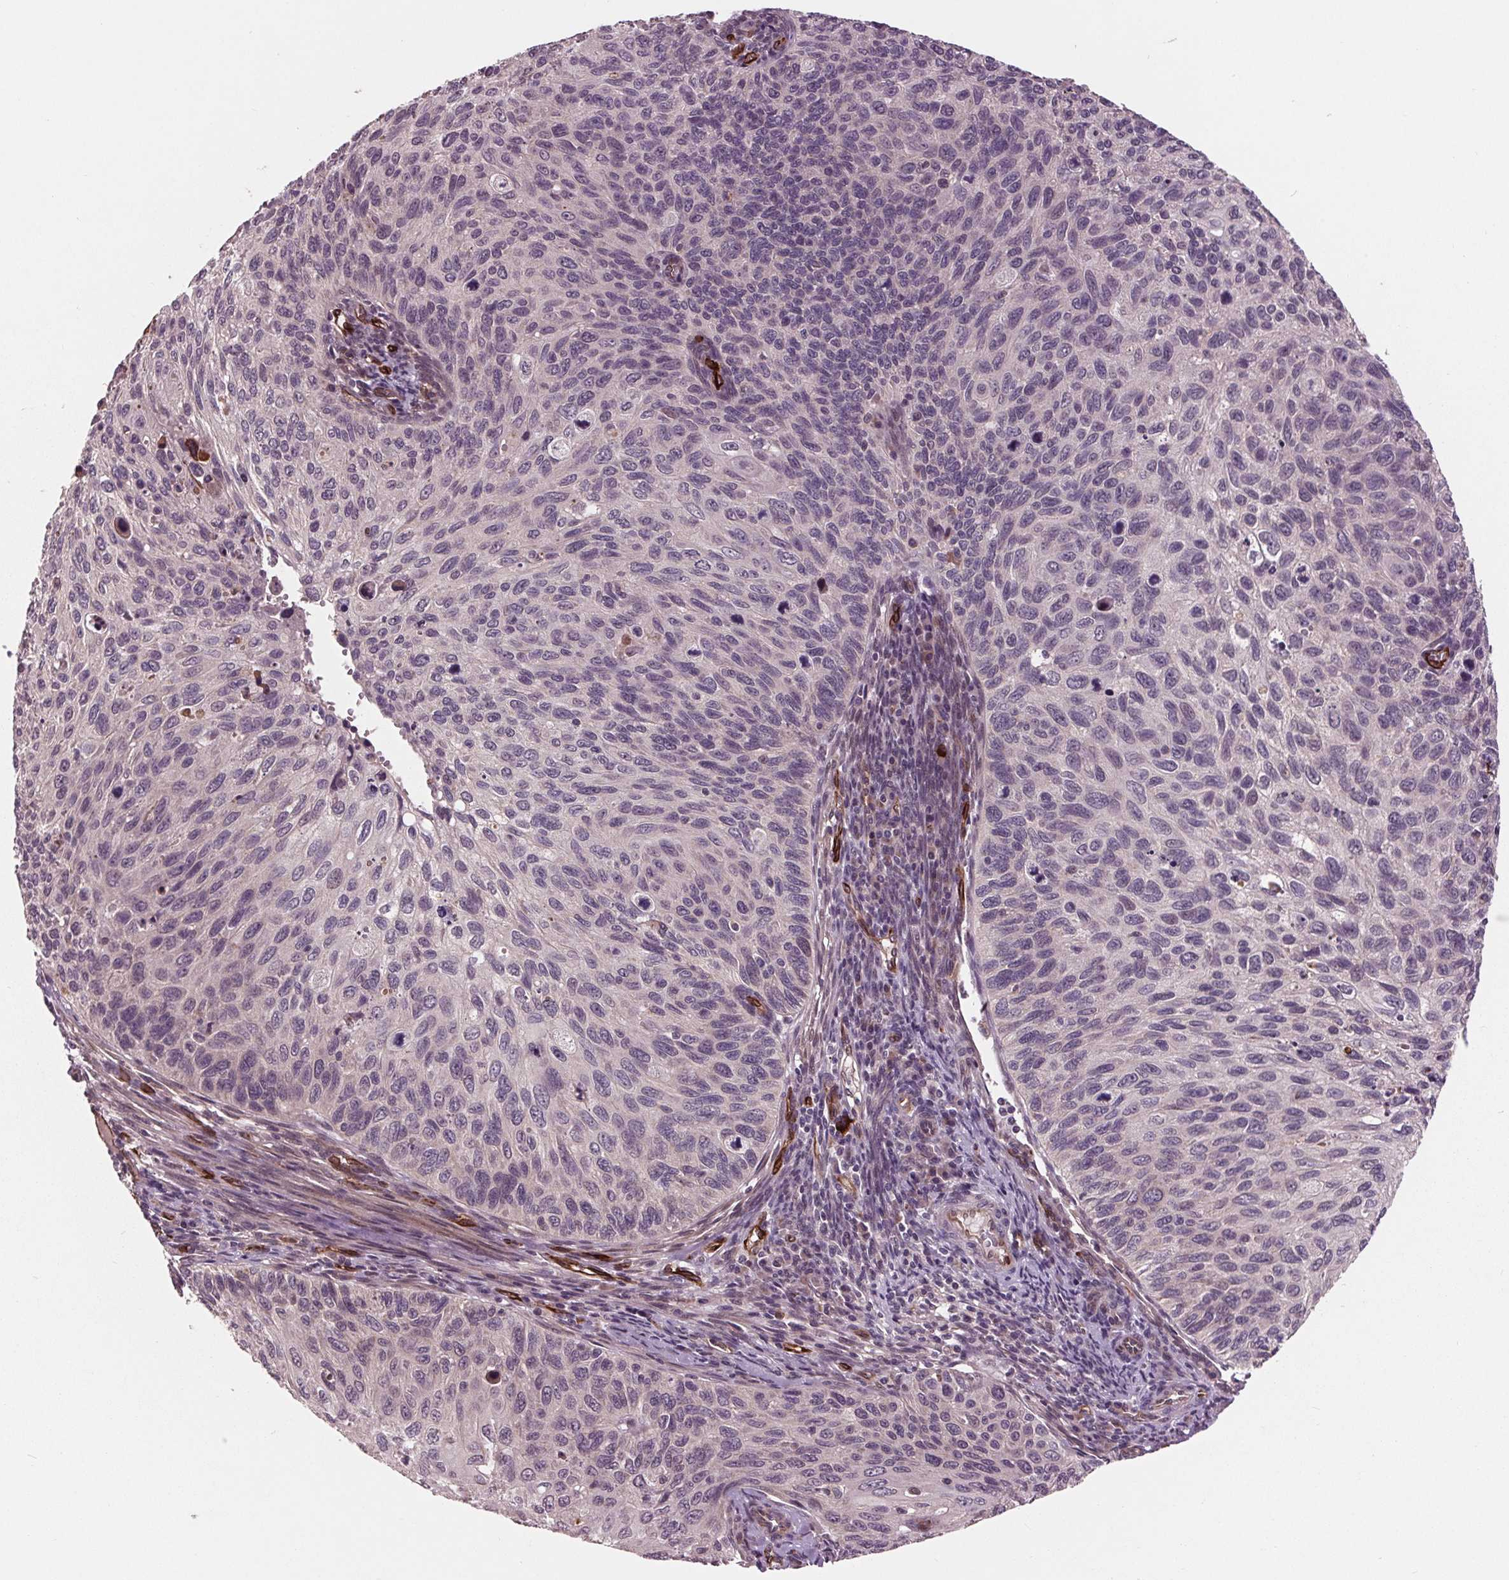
{"staining": {"intensity": "negative", "quantity": "none", "location": "none"}, "tissue": "cervical cancer", "cell_type": "Tumor cells", "image_type": "cancer", "snomed": [{"axis": "morphology", "description": "Squamous cell carcinoma, NOS"}, {"axis": "topography", "description": "Cervix"}], "caption": "Tumor cells are negative for protein expression in human cervical cancer.", "gene": "MAPK8", "patient": {"sex": "female", "age": 70}}